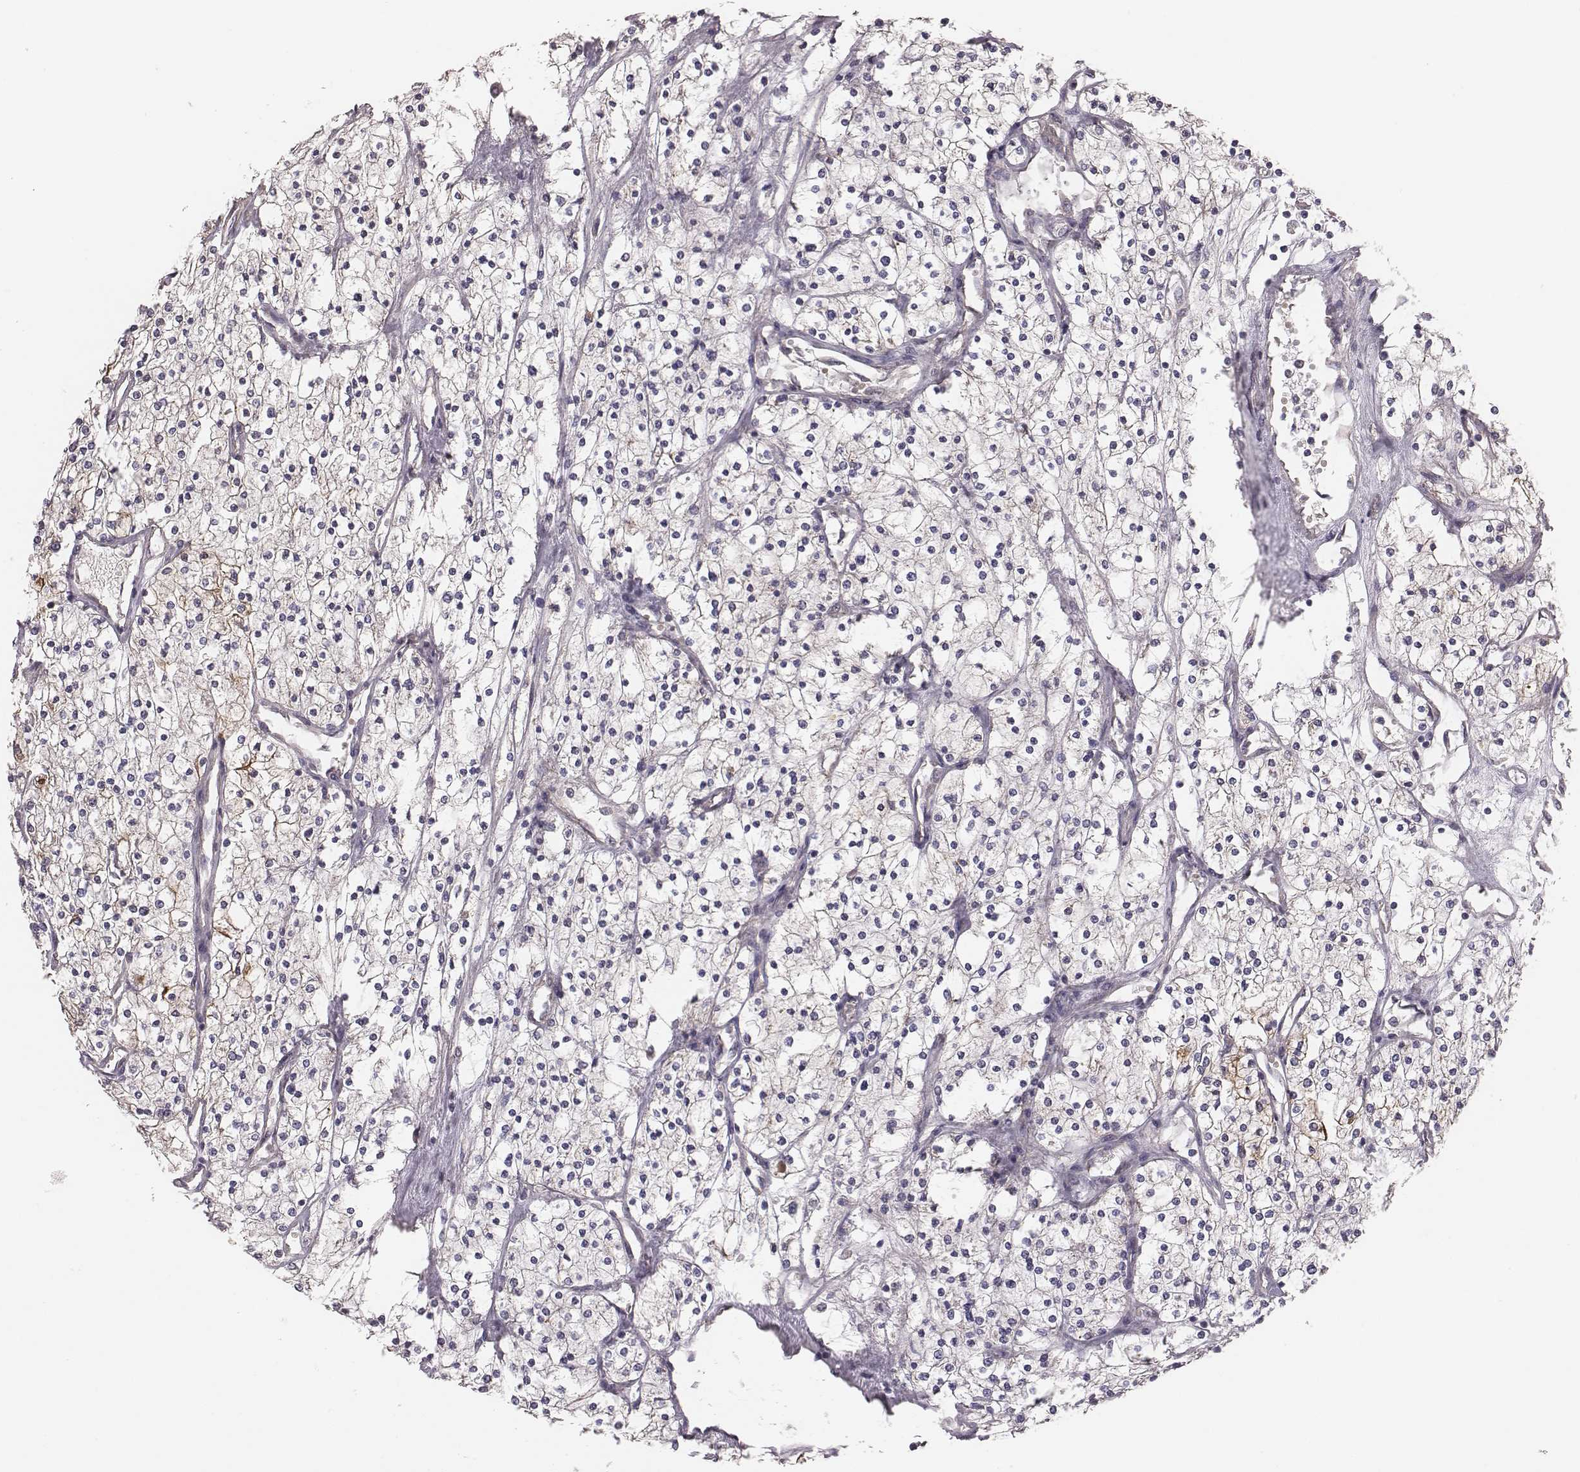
{"staining": {"intensity": "moderate", "quantity": "<25%", "location": "cytoplasmic/membranous"}, "tissue": "renal cancer", "cell_type": "Tumor cells", "image_type": "cancer", "snomed": [{"axis": "morphology", "description": "Adenocarcinoma, NOS"}, {"axis": "topography", "description": "Kidney"}], "caption": "Moderate cytoplasmic/membranous expression is appreciated in approximately <25% of tumor cells in renal cancer (adenocarcinoma).", "gene": "HAVCR1", "patient": {"sex": "male", "age": 80}}